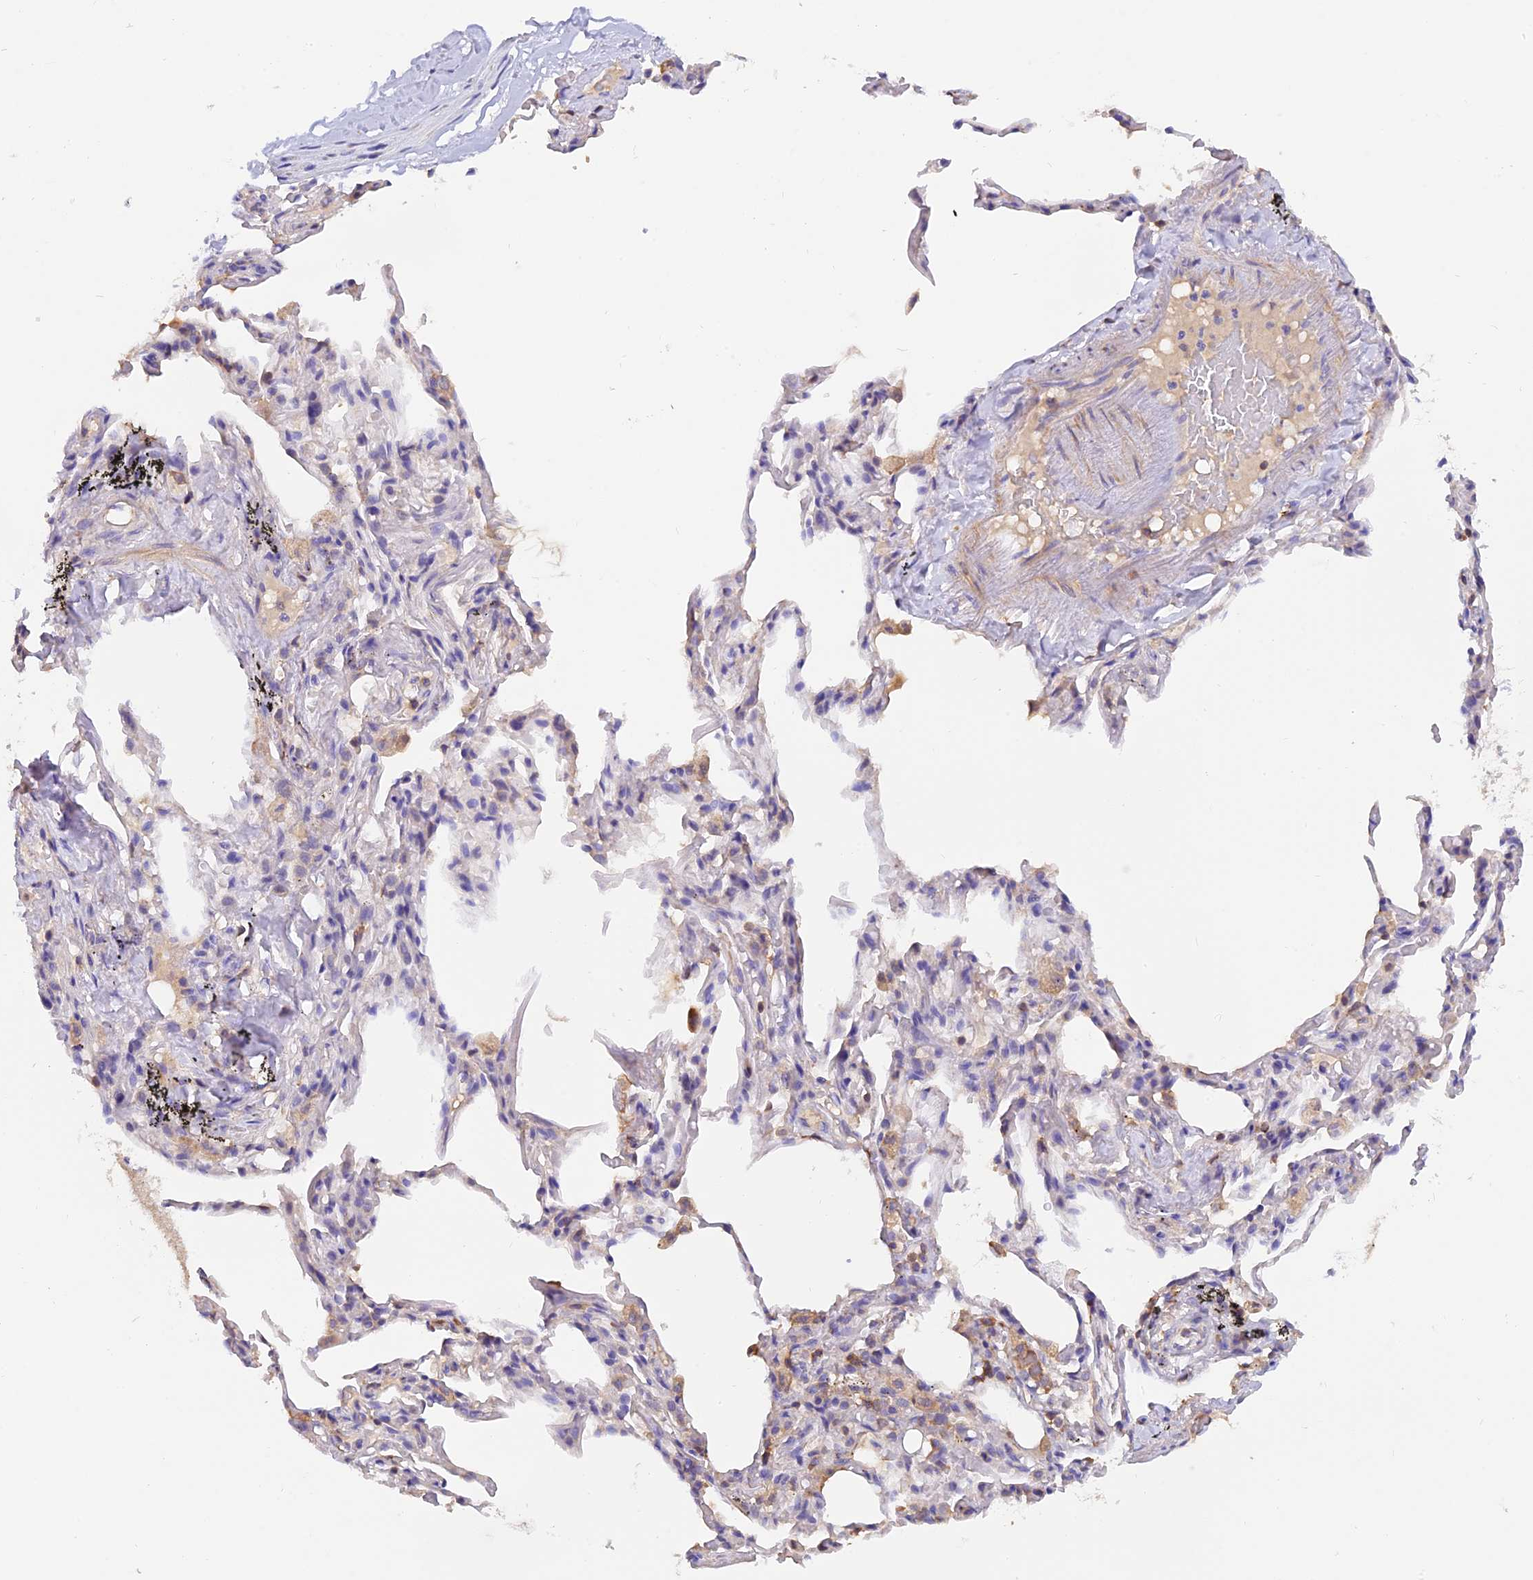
{"staining": {"intensity": "negative", "quantity": "none", "location": "none"}, "tissue": "adipose tissue", "cell_type": "Adipocytes", "image_type": "normal", "snomed": [{"axis": "morphology", "description": "Normal tissue, NOS"}, {"axis": "topography", "description": "Lymph node"}, {"axis": "topography", "description": "Bronchus"}], "caption": "High power microscopy image of an immunohistochemistry micrograph of unremarkable adipose tissue, revealing no significant staining in adipocytes.", "gene": "LPXN", "patient": {"sex": "male", "age": 63}}